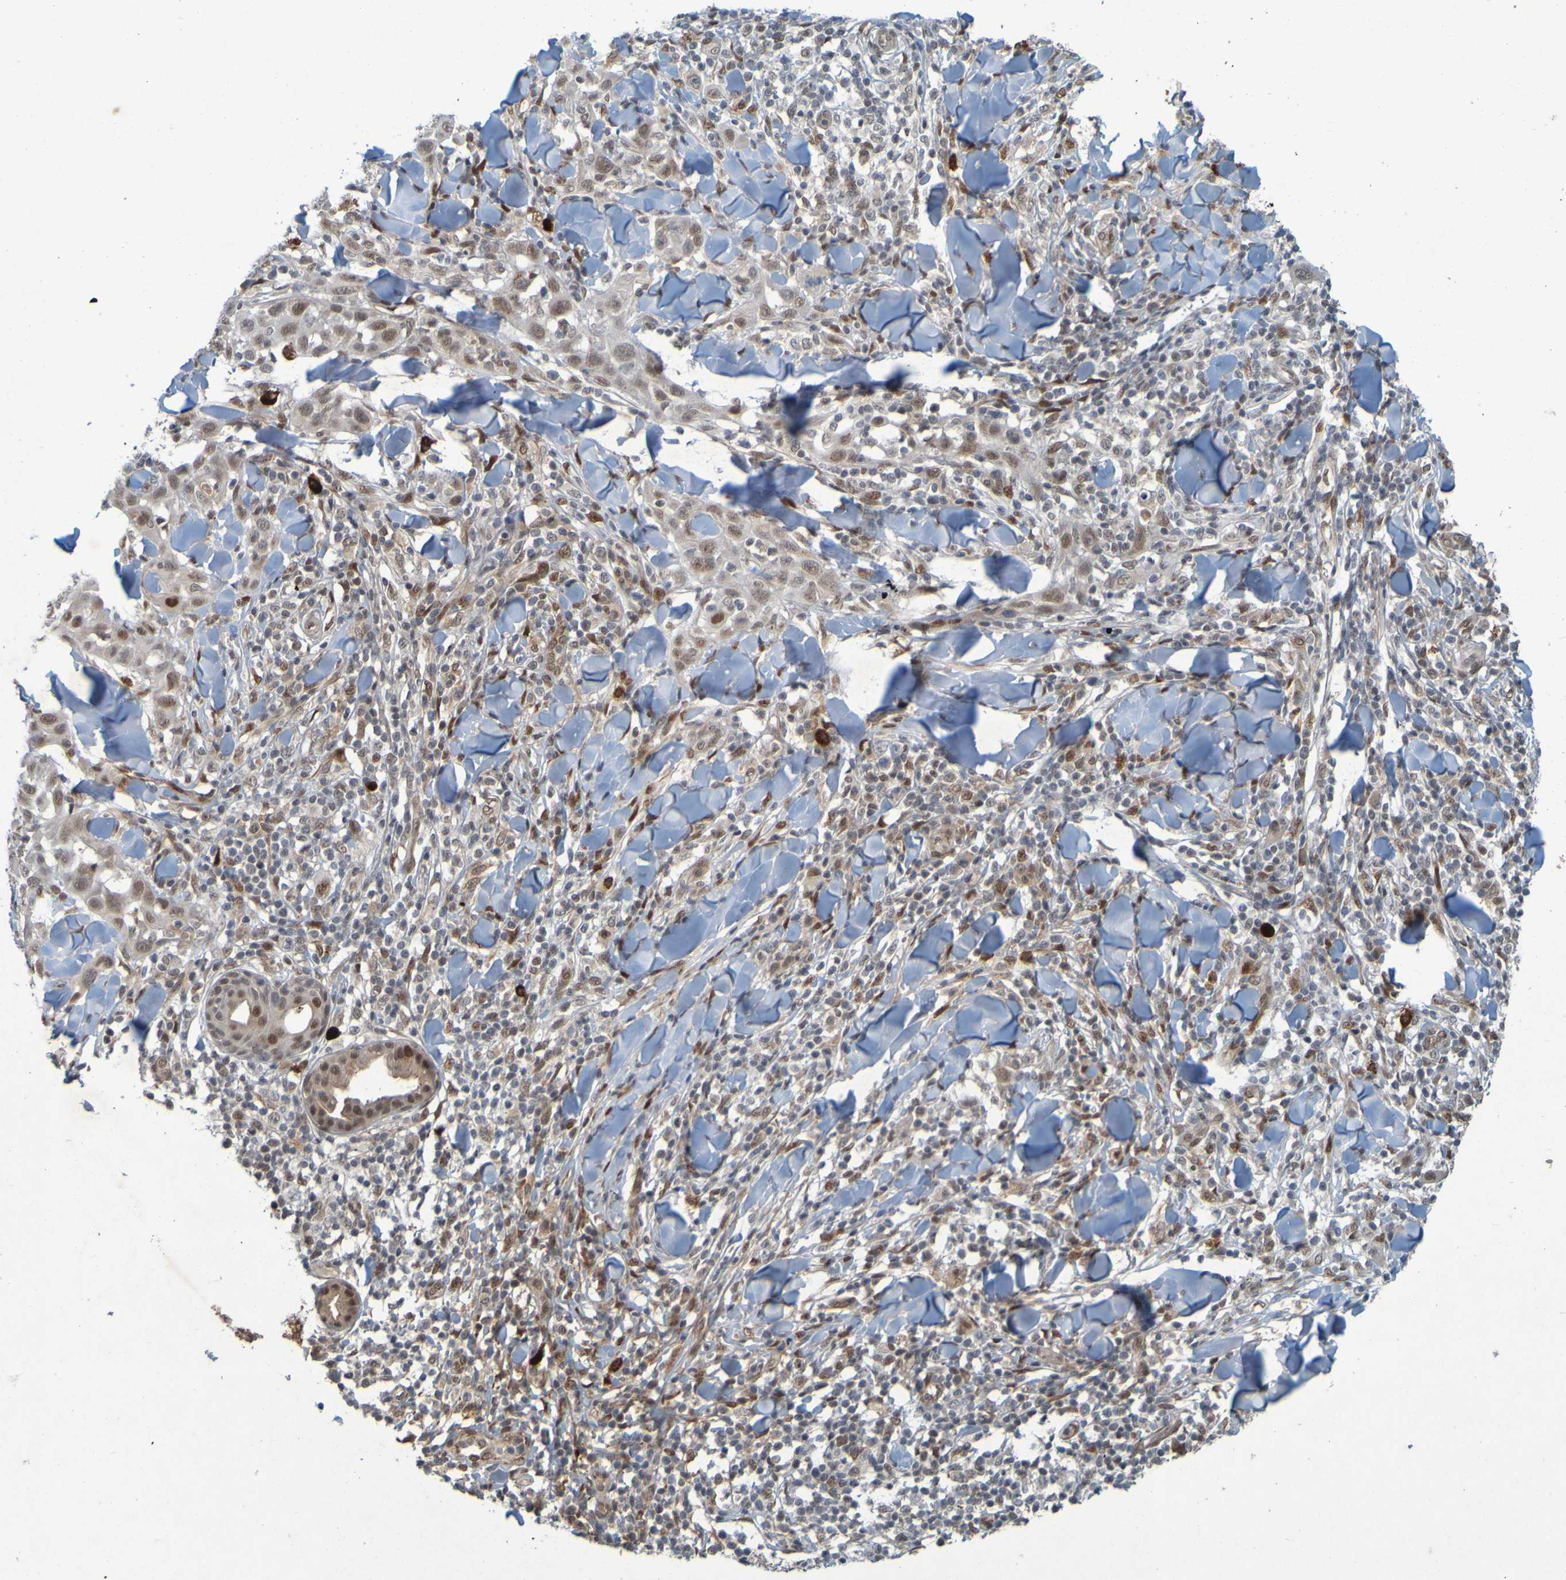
{"staining": {"intensity": "moderate", "quantity": ">75%", "location": "nuclear"}, "tissue": "skin cancer", "cell_type": "Tumor cells", "image_type": "cancer", "snomed": [{"axis": "morphology", "description": "Squamous cell carcinoma, NOS"}, {"axis": "topography", "description": "Skin"}], "caption": "Immunohistochemical staining of skin cancer (squamous cell carcinoma) shows moderate nuclear protein expression in about >75% of tumor cells.", "gene": "MCPH1", "patient": {"sex": "male", "age": 24}}